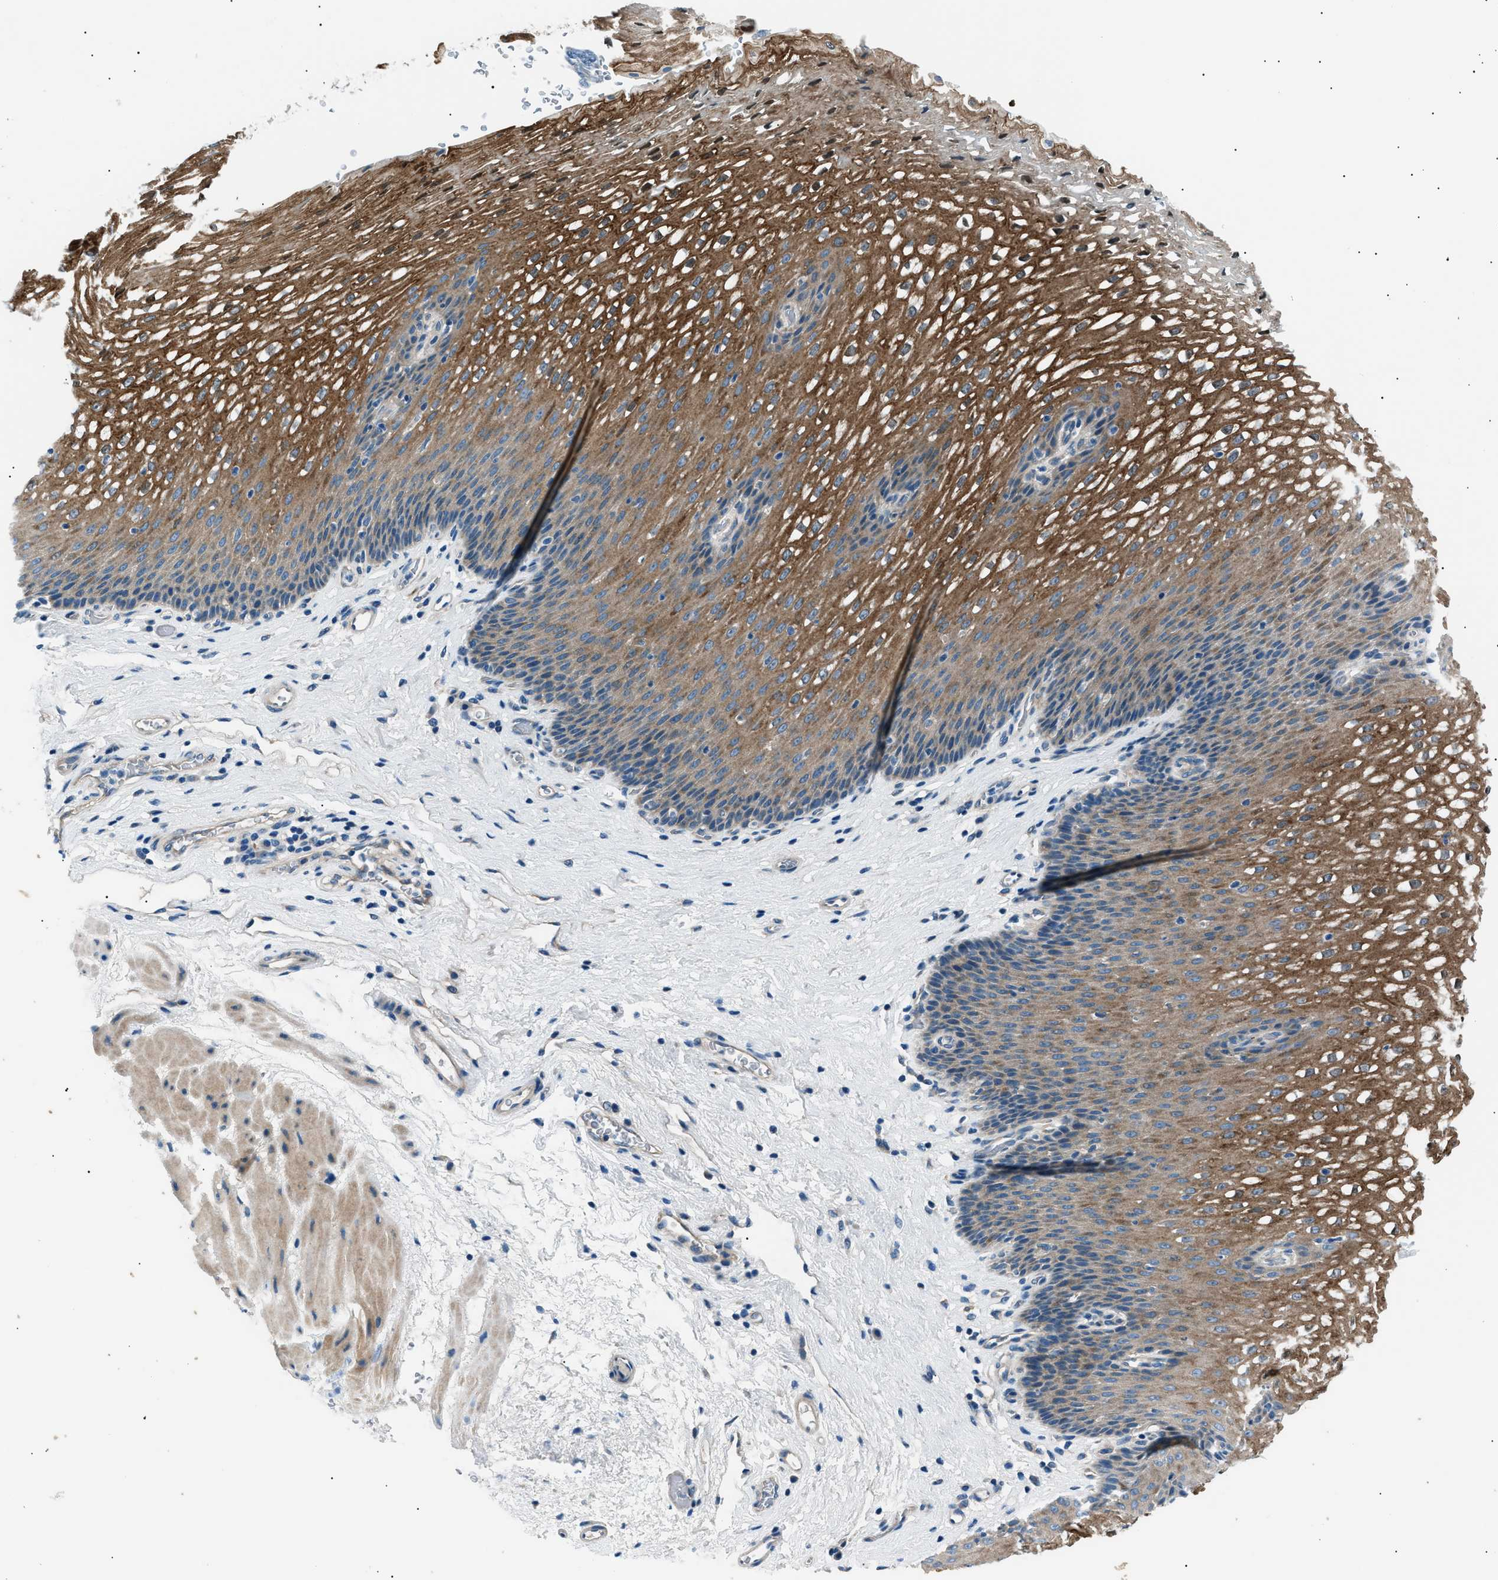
{"staining": {"intensity": "moderate", "quantity": ">75%", "location": "cytoplasmic/membranous"}, "tissue": "esophagus", "cell_type": "Squamous epithelial cells", "image_type": "normal", "snomed": [{"axis": "morphology", "description": "Normal tissue, NOS"}, {"axis": "topography", "description": "Esophagus"}], "caption": "Moderate cytoplasmic/membranous staining is seen in about >75% of squamous epithelial cells in unremarkable esophagus. Using DAB (3,3'-diaminobenzidine) (brown) and hematoxylin (blue) stains, captured at high magnification using brightfield microscopy.", "gene": "LRRC37B", "patient": {"sex": "male", "age": 48}}